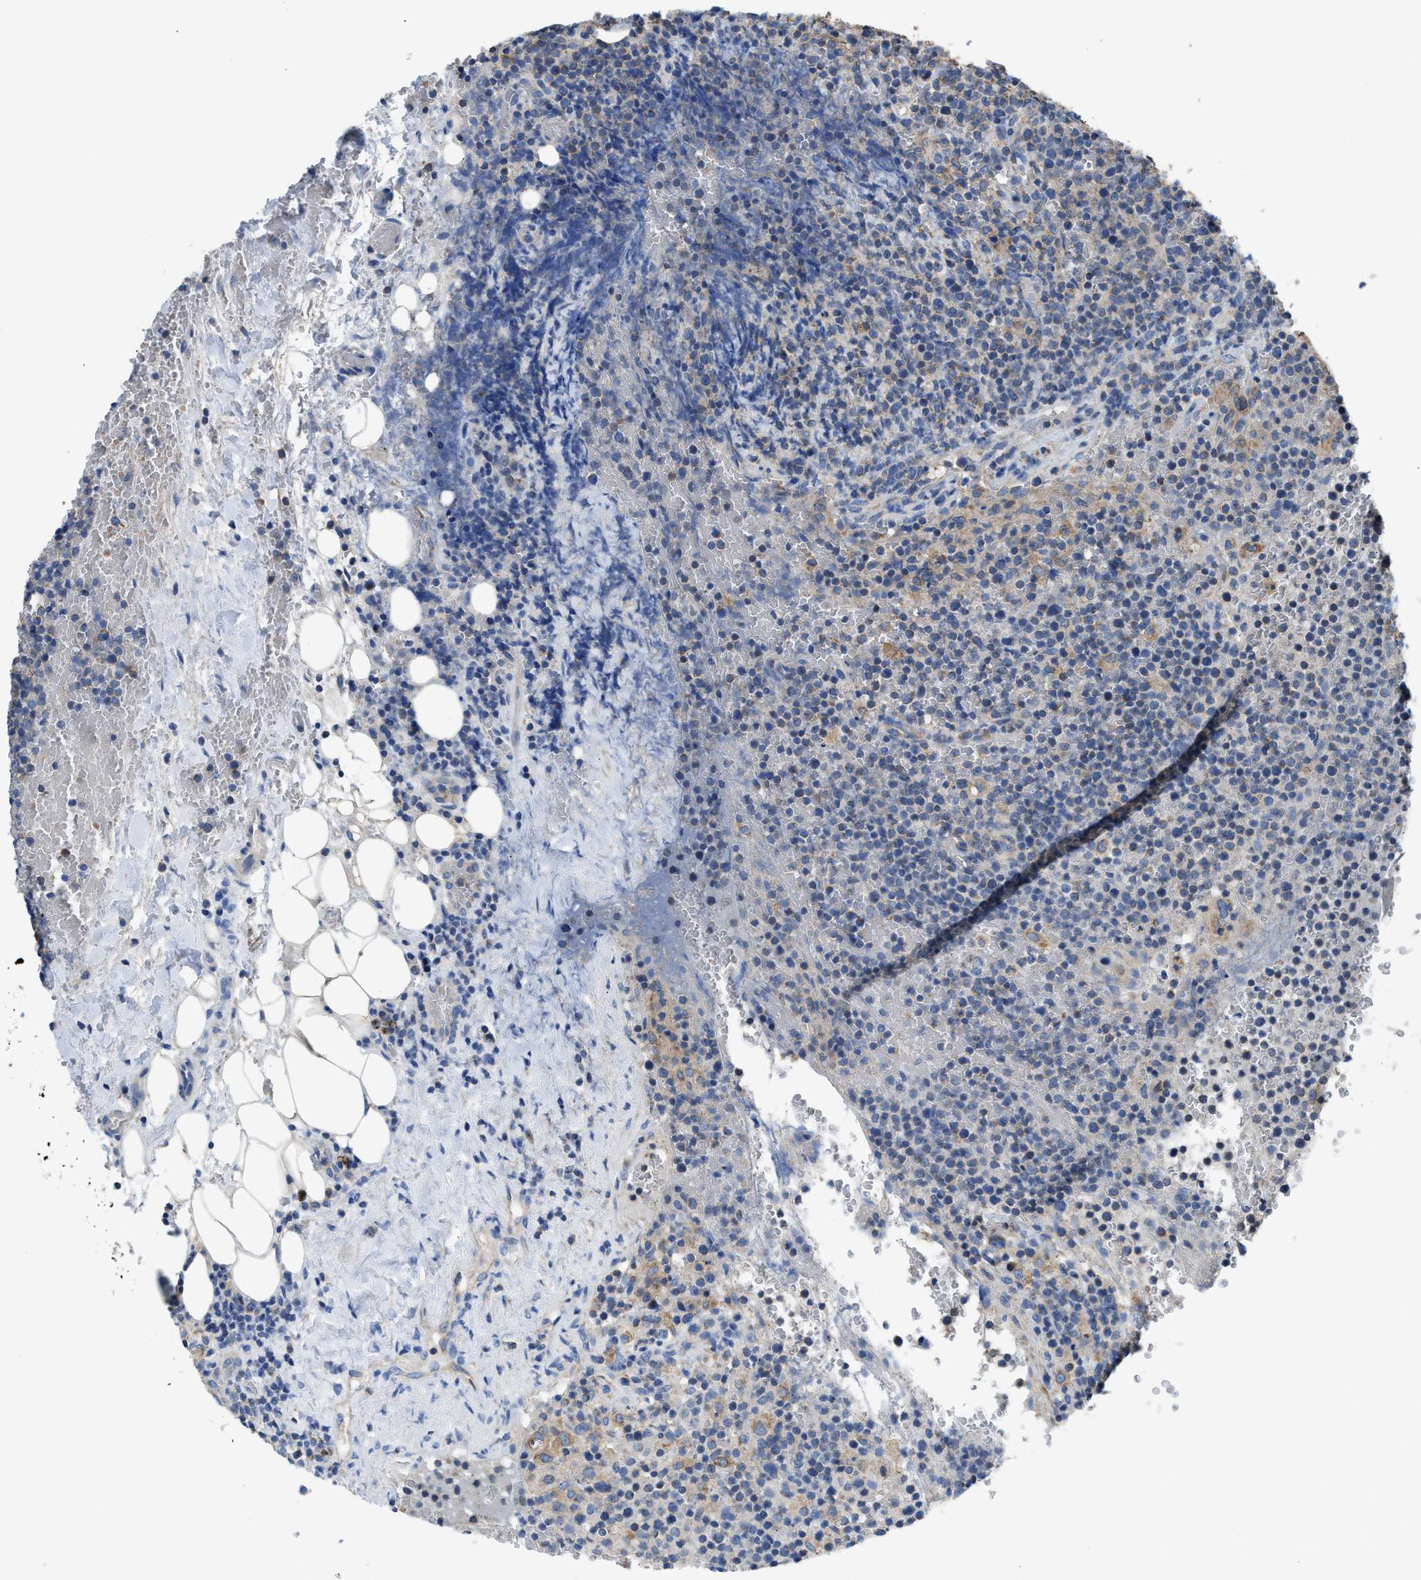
{"staining": {"intensity": "moderate", "quantity": "<25%", "location": "cytoplasmic/membranous"}, "tissue": "lymphoma", "cell_type": "Tumor cells", "image_type": "cancer", "snomed": [{"axis": "morphology", "description": "Malignant lymphoma, non-Hodgkin's type, High grade"}, {"axis": "topography", "description": "Lymph node"}], "caption": "The image displays immunohistochemical staining of high-grade malignant lymphoma, non-Hodgkin's type. There is moderate cytoplasmic/membranous staining is identified in about <25% of tumor cells.", "gene": "SLC25A13", "patient": {"sex": "male", "age": 61}}